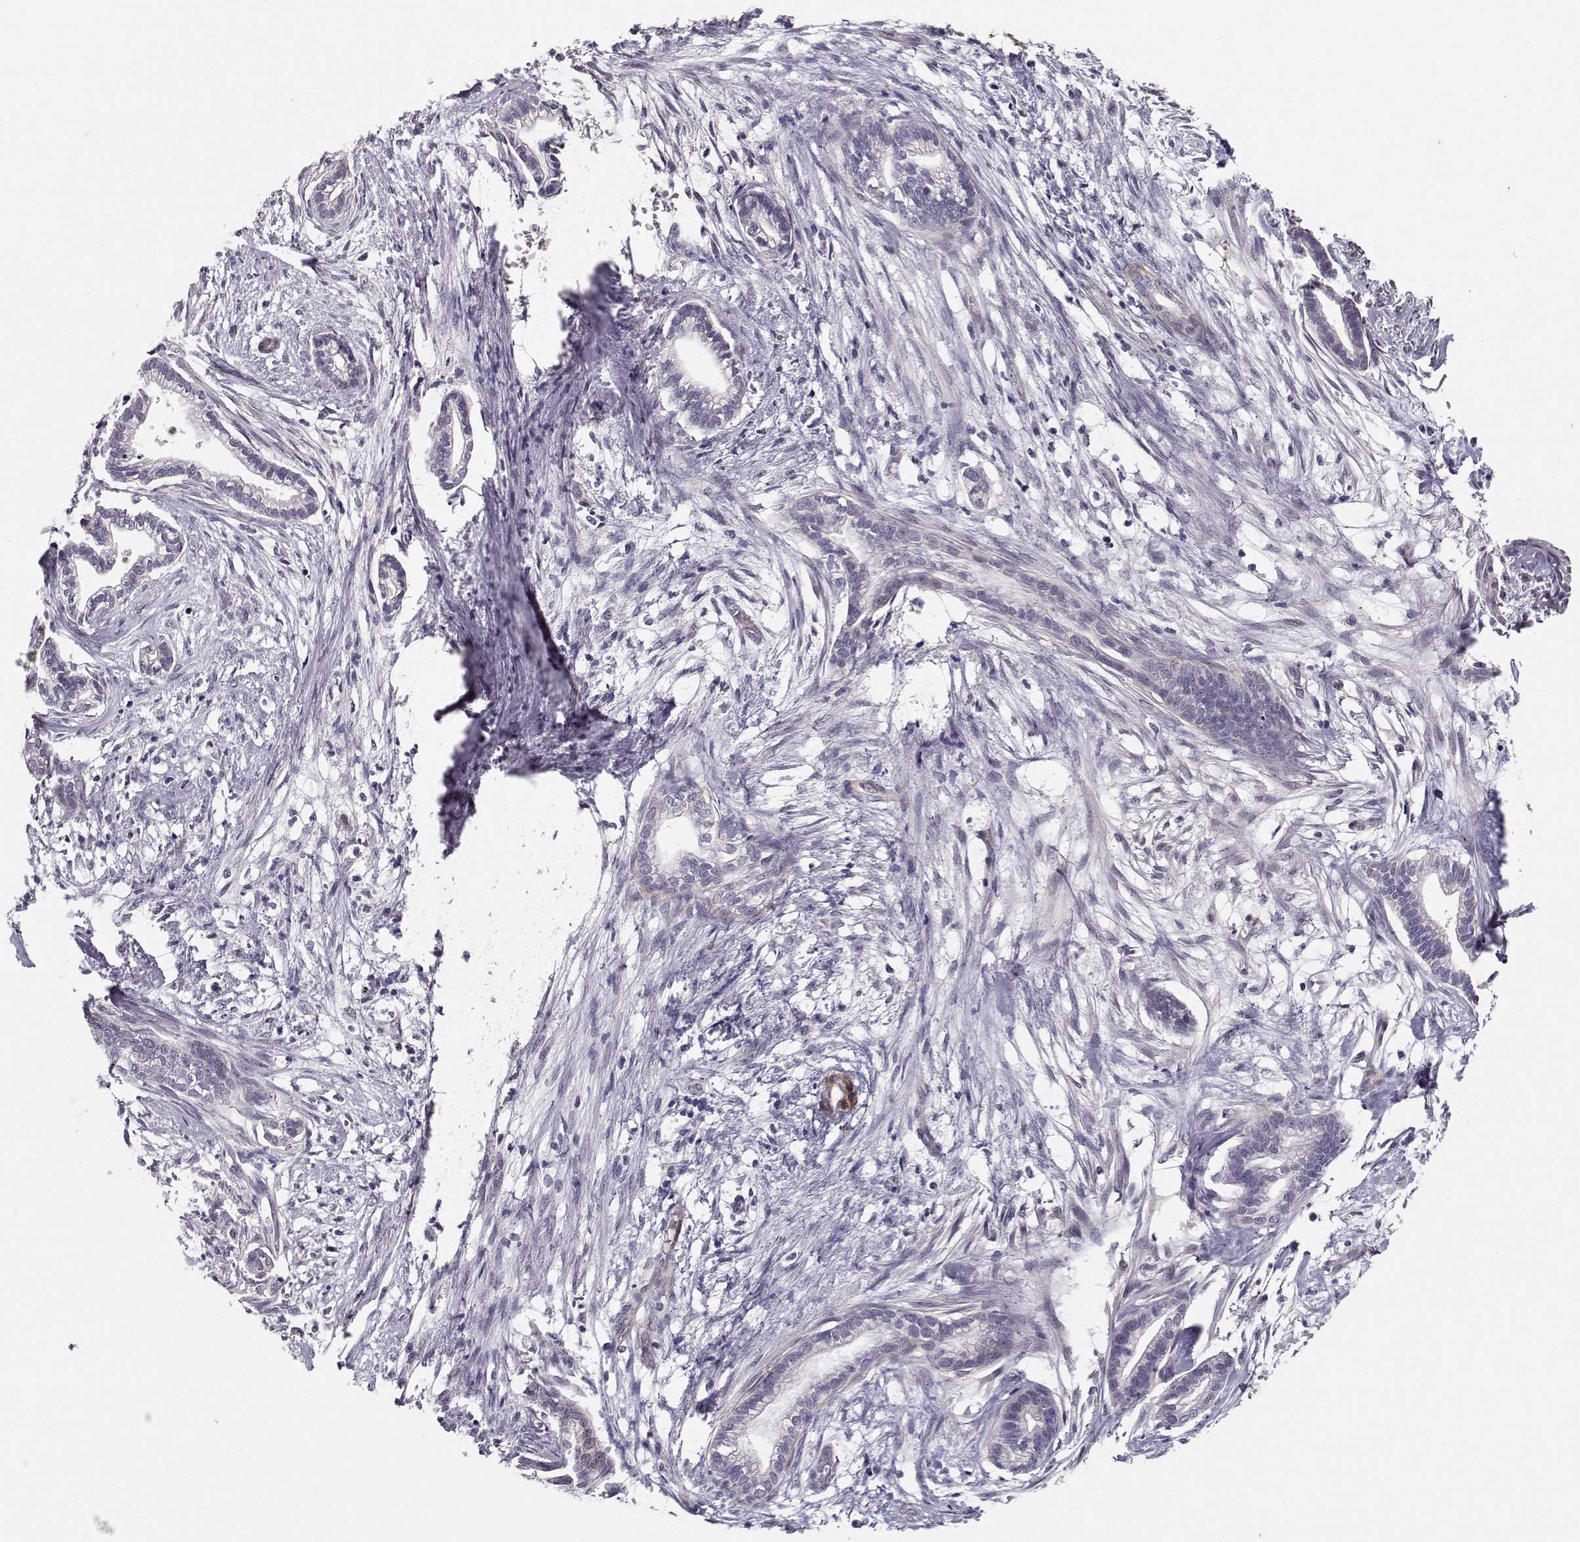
{"staining": {"intensity": "negative", "quantity": "none", "location": "none"}, "tissue": "cervical cancer", "cell_type": "Tumor cells", "image_type": "cancer", "snomed": [{"axis": "morphology", "description": "Adenocarcinoma, NOS"}, {"axis": "topography", "description": "Cervix"}], "caption": "Immunohistochemistry of human adenocarcinoma (cervical) reveals no staining in tumor cells.", "gene": "LAMA5", "patient": {"sex": "female", "age": 62}}